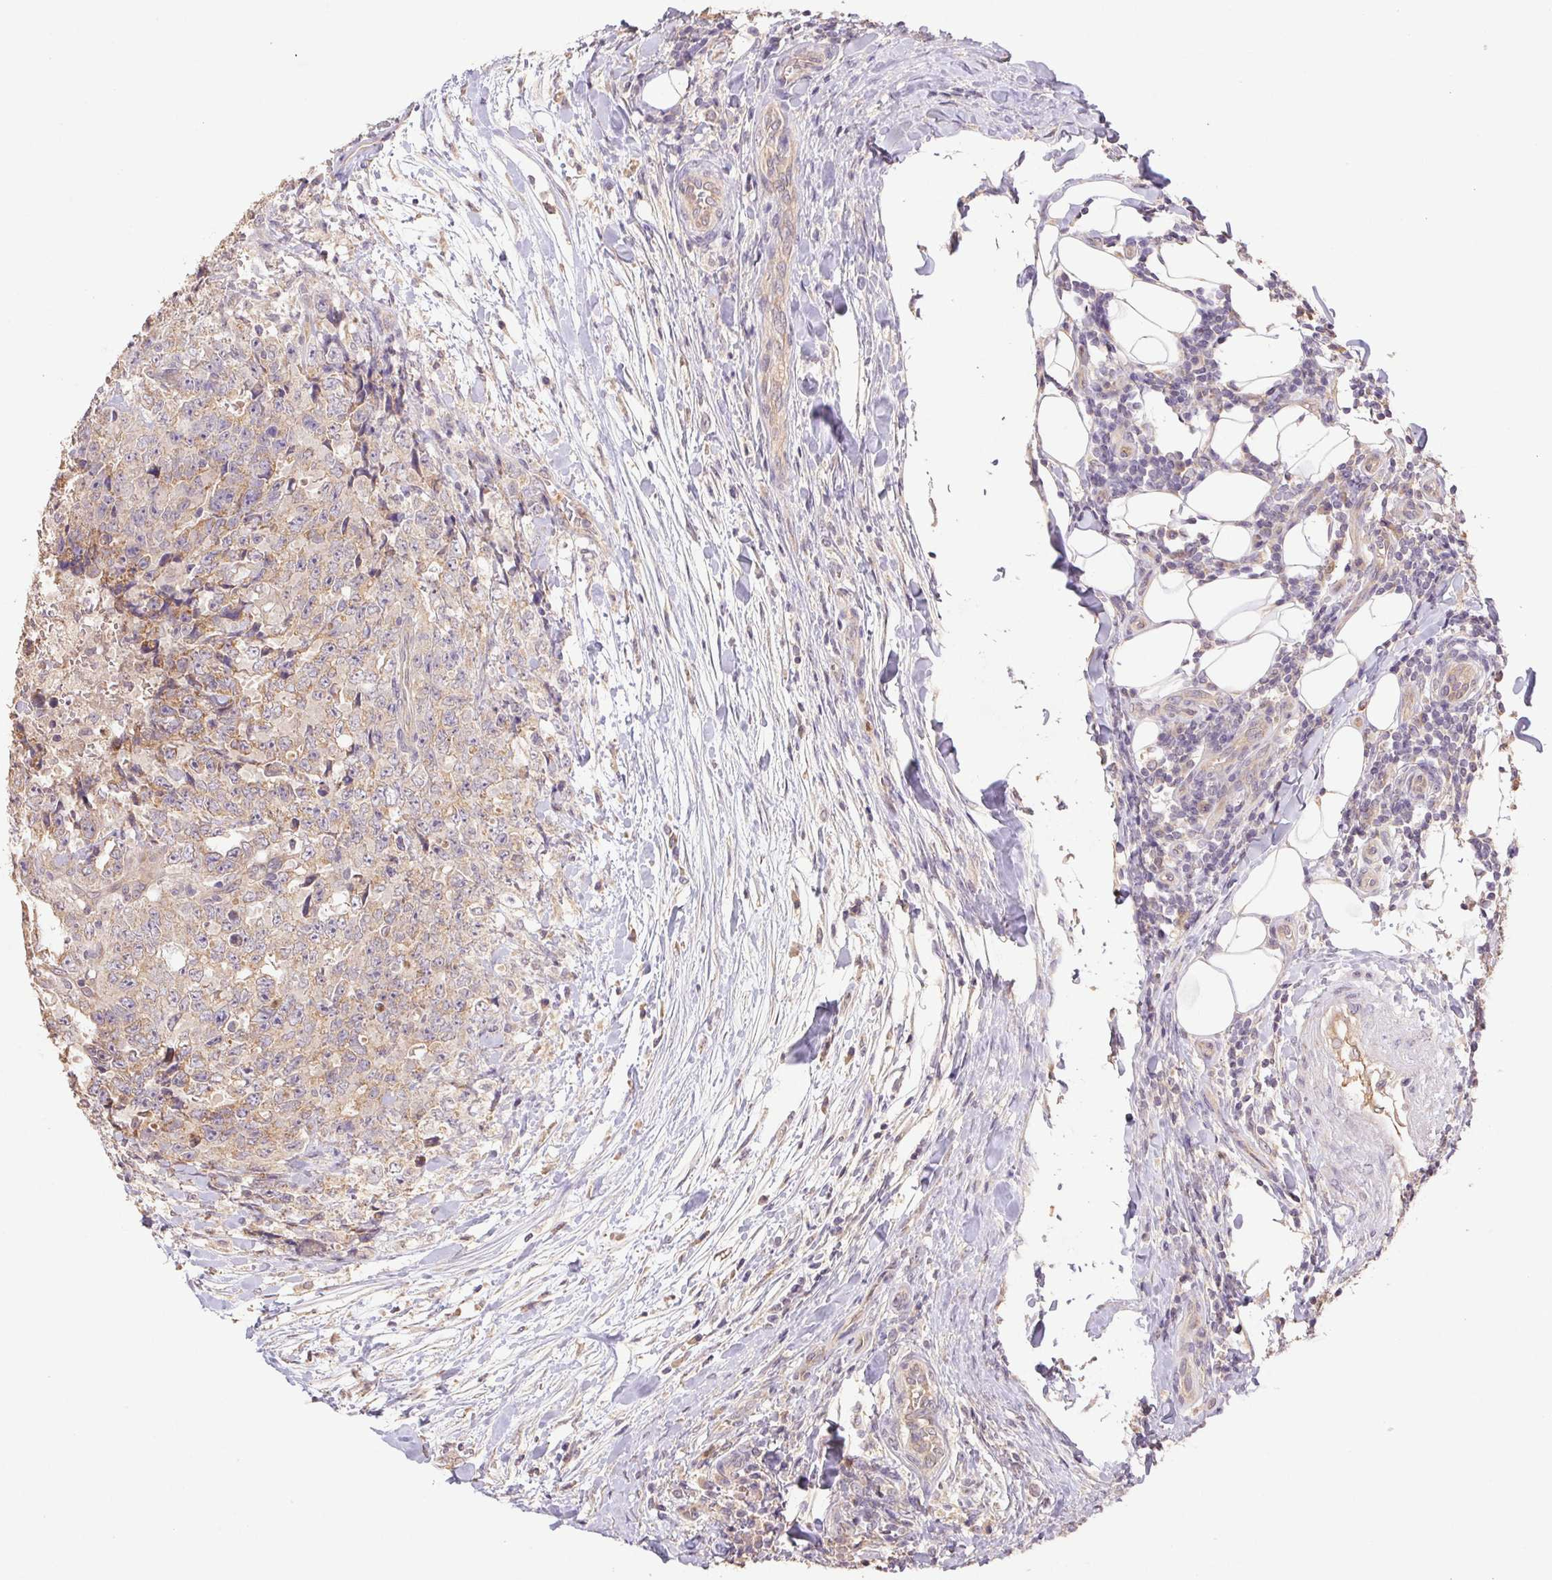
{"staining": {"intensity": "weak", "quantity": ">75%", "location": "cytoplasmic/membranous"}, "tissue": "testis cancer", "cell_type": "Tumor cells", "image_type": "cancer", "snomed": [{"axis": "morphology", "description": "Carcinoma, Embryonal, NOS"}, {"axis": "topography", "description": "Testis"}], "caption": "Immunohistochemical staining of human embryonal carcinoma (testis) displays weak cytoplasmic/membranous protein staining in approximately >75% of tumor cells.", "gene": "RAB11A", "patient": {"sex": "male", "age": 24}}